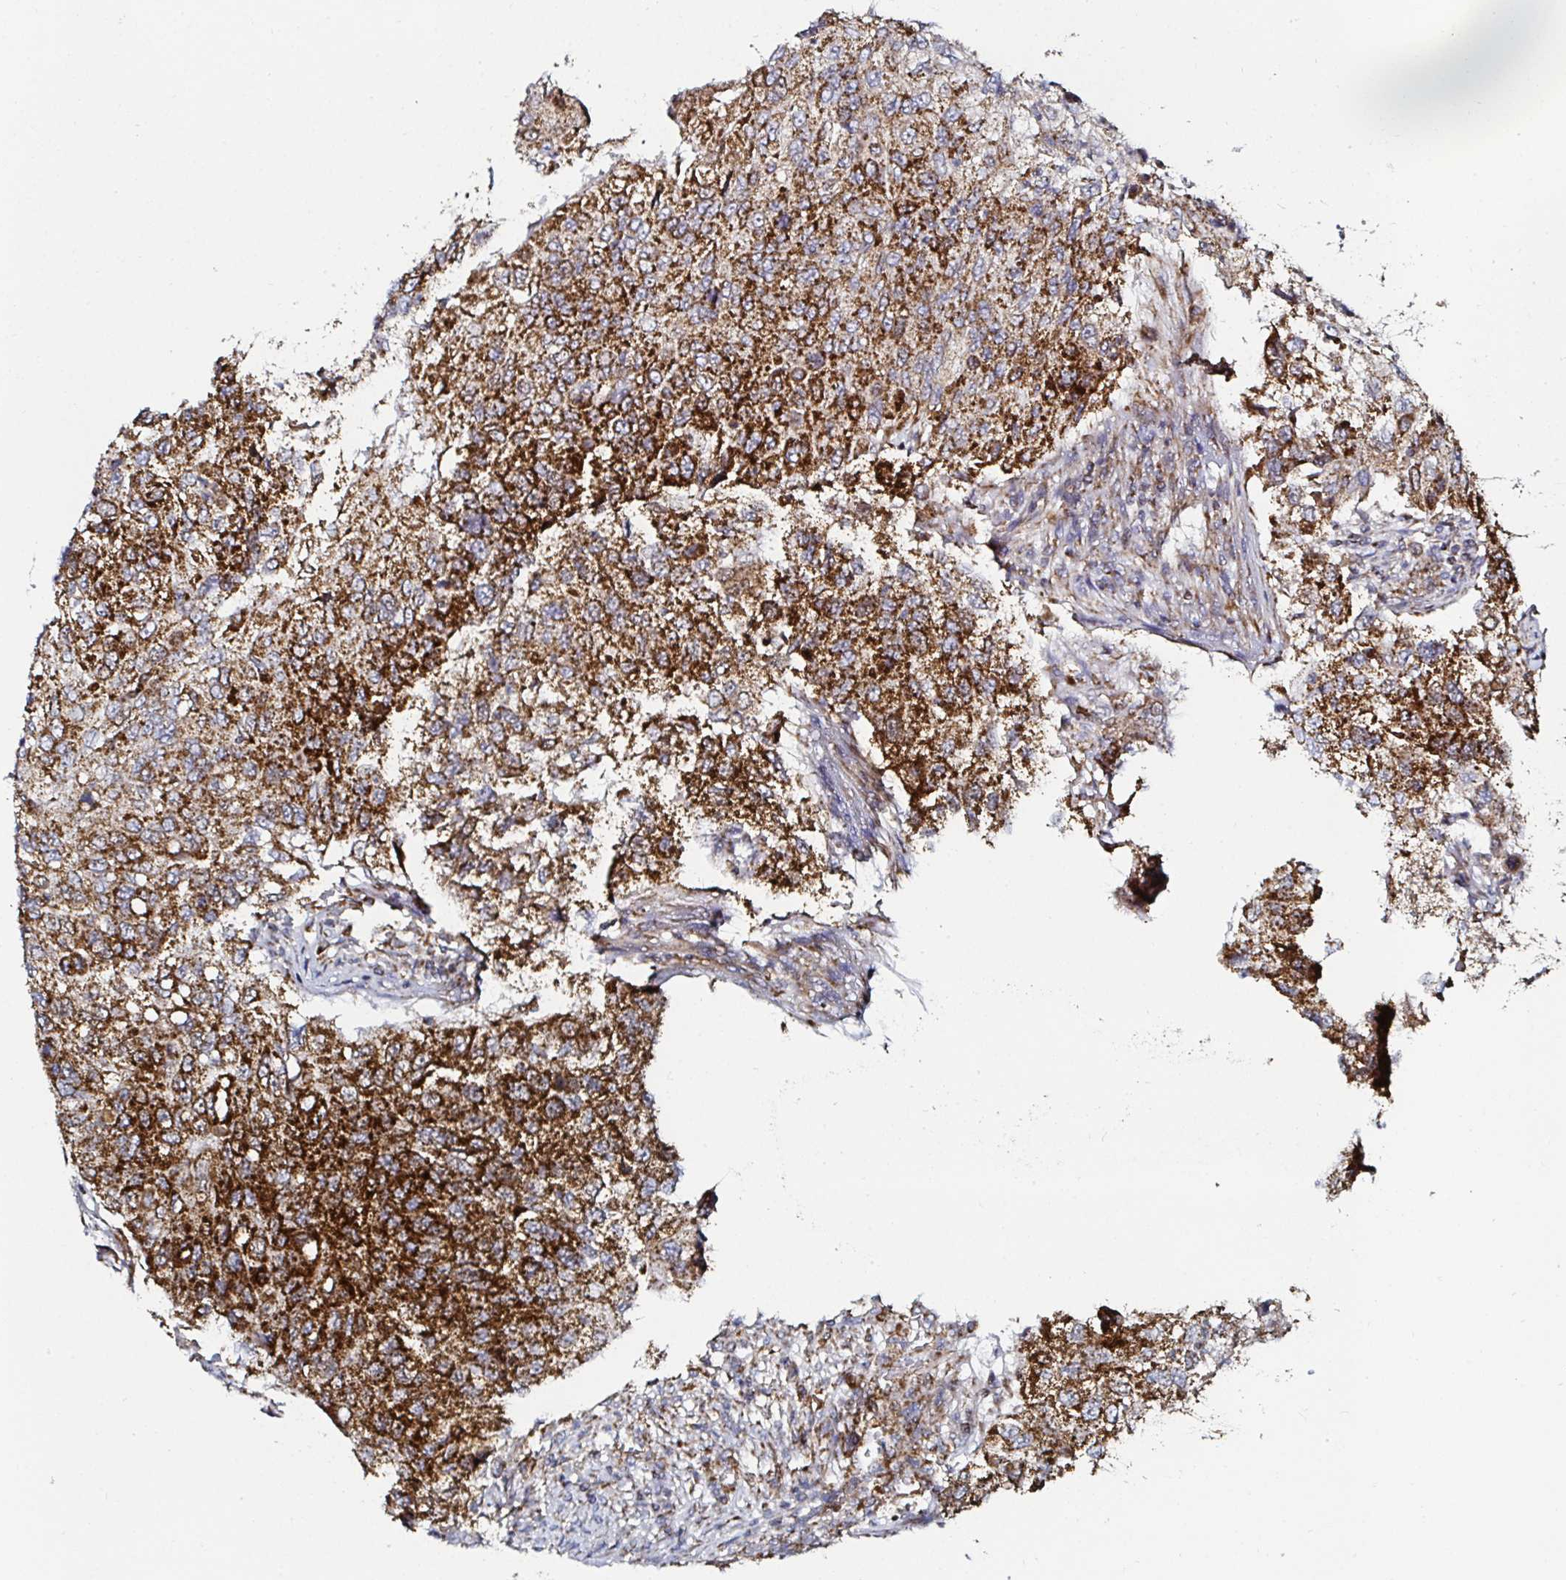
{"staining": {"intensity": "strong", "quantity": ">75%", "location": "cytoplasmic/membranous"}, "tissue": "urothelial cancer", "cell_type": "Tumor cells", "image_type": "cancer", "snomed": [{"axis": "morphology", "description": "Urothelial carcinoma, High grade"}, {"axis": "topography", "description": "Urinary bladder"}], "caption": "Urothelial cancer was stained to show a protein in brown. There is high levels of strong cytoplasmic/membranous positivity in approximately >75% of tumor cells. The staining is performed using DAB (3,3'-diaminobenzidine) brown chromogen to label protein expression. The nuclei are counter-stained blue using hematoxylin.", "gene": "ATAD3B", "patient": {"sex": "female", "age": 60}}